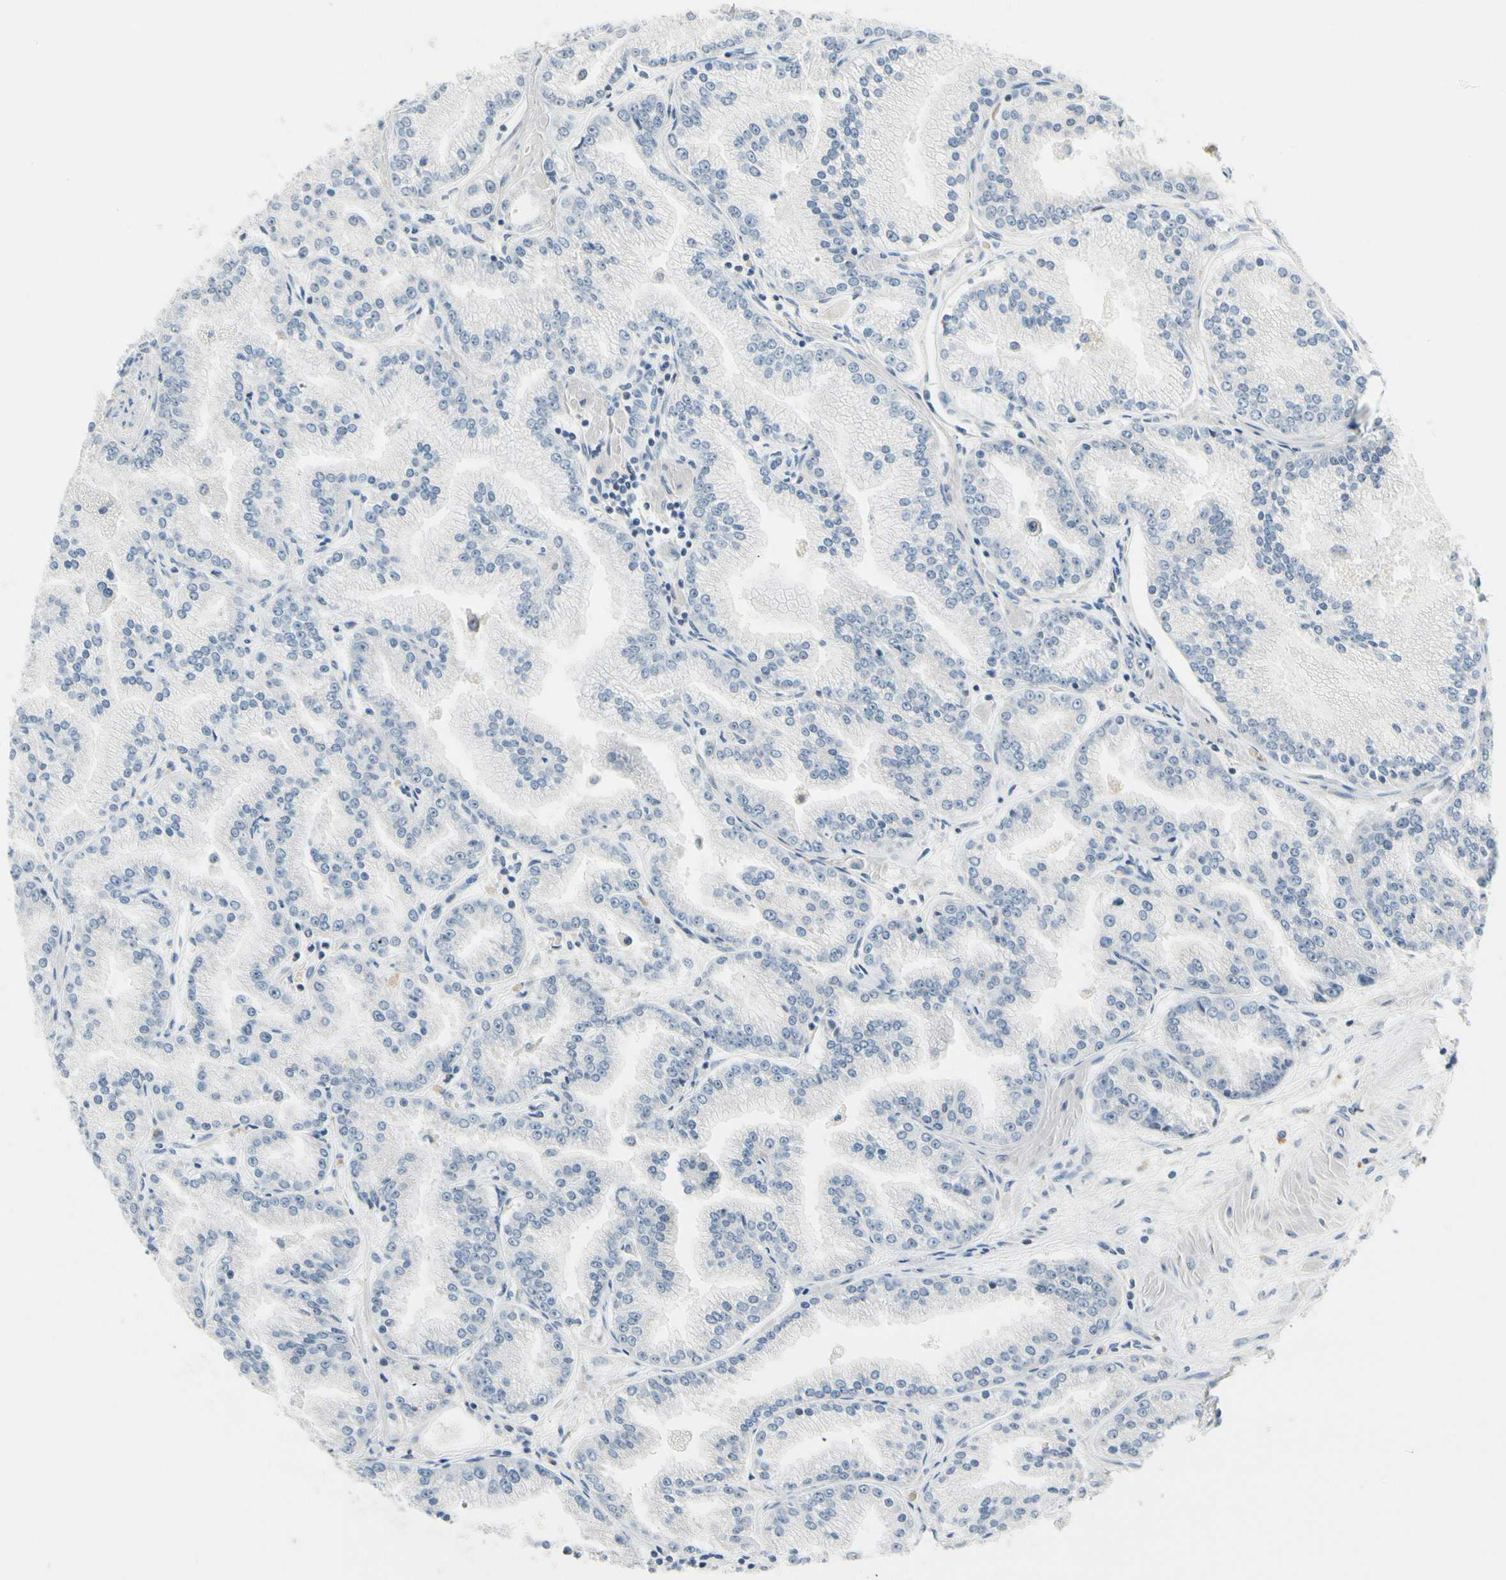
{"staining": {"intensity": "negative", "quantity": "none", "location": "none"}, "tissue": "prostate cancer", "cell_type": "Tumor cells", "image_type": "cancer", "snomed": [{"axis": "morphology", "description": "Adenocarcinoma, High grade"}, {"axis": "topography", "description": "Prostate"}], "caption": "Tumor cells show no significant positivity in prostate cancer. Brightfield microscopy of IHC stained with DAB (3,3'-diaminobenzidine) (brown) and hematoxylin (blue), captured at high magnification.", "gene": "PIP5K1B", "patient": {"sex": "male", "age": 61}}